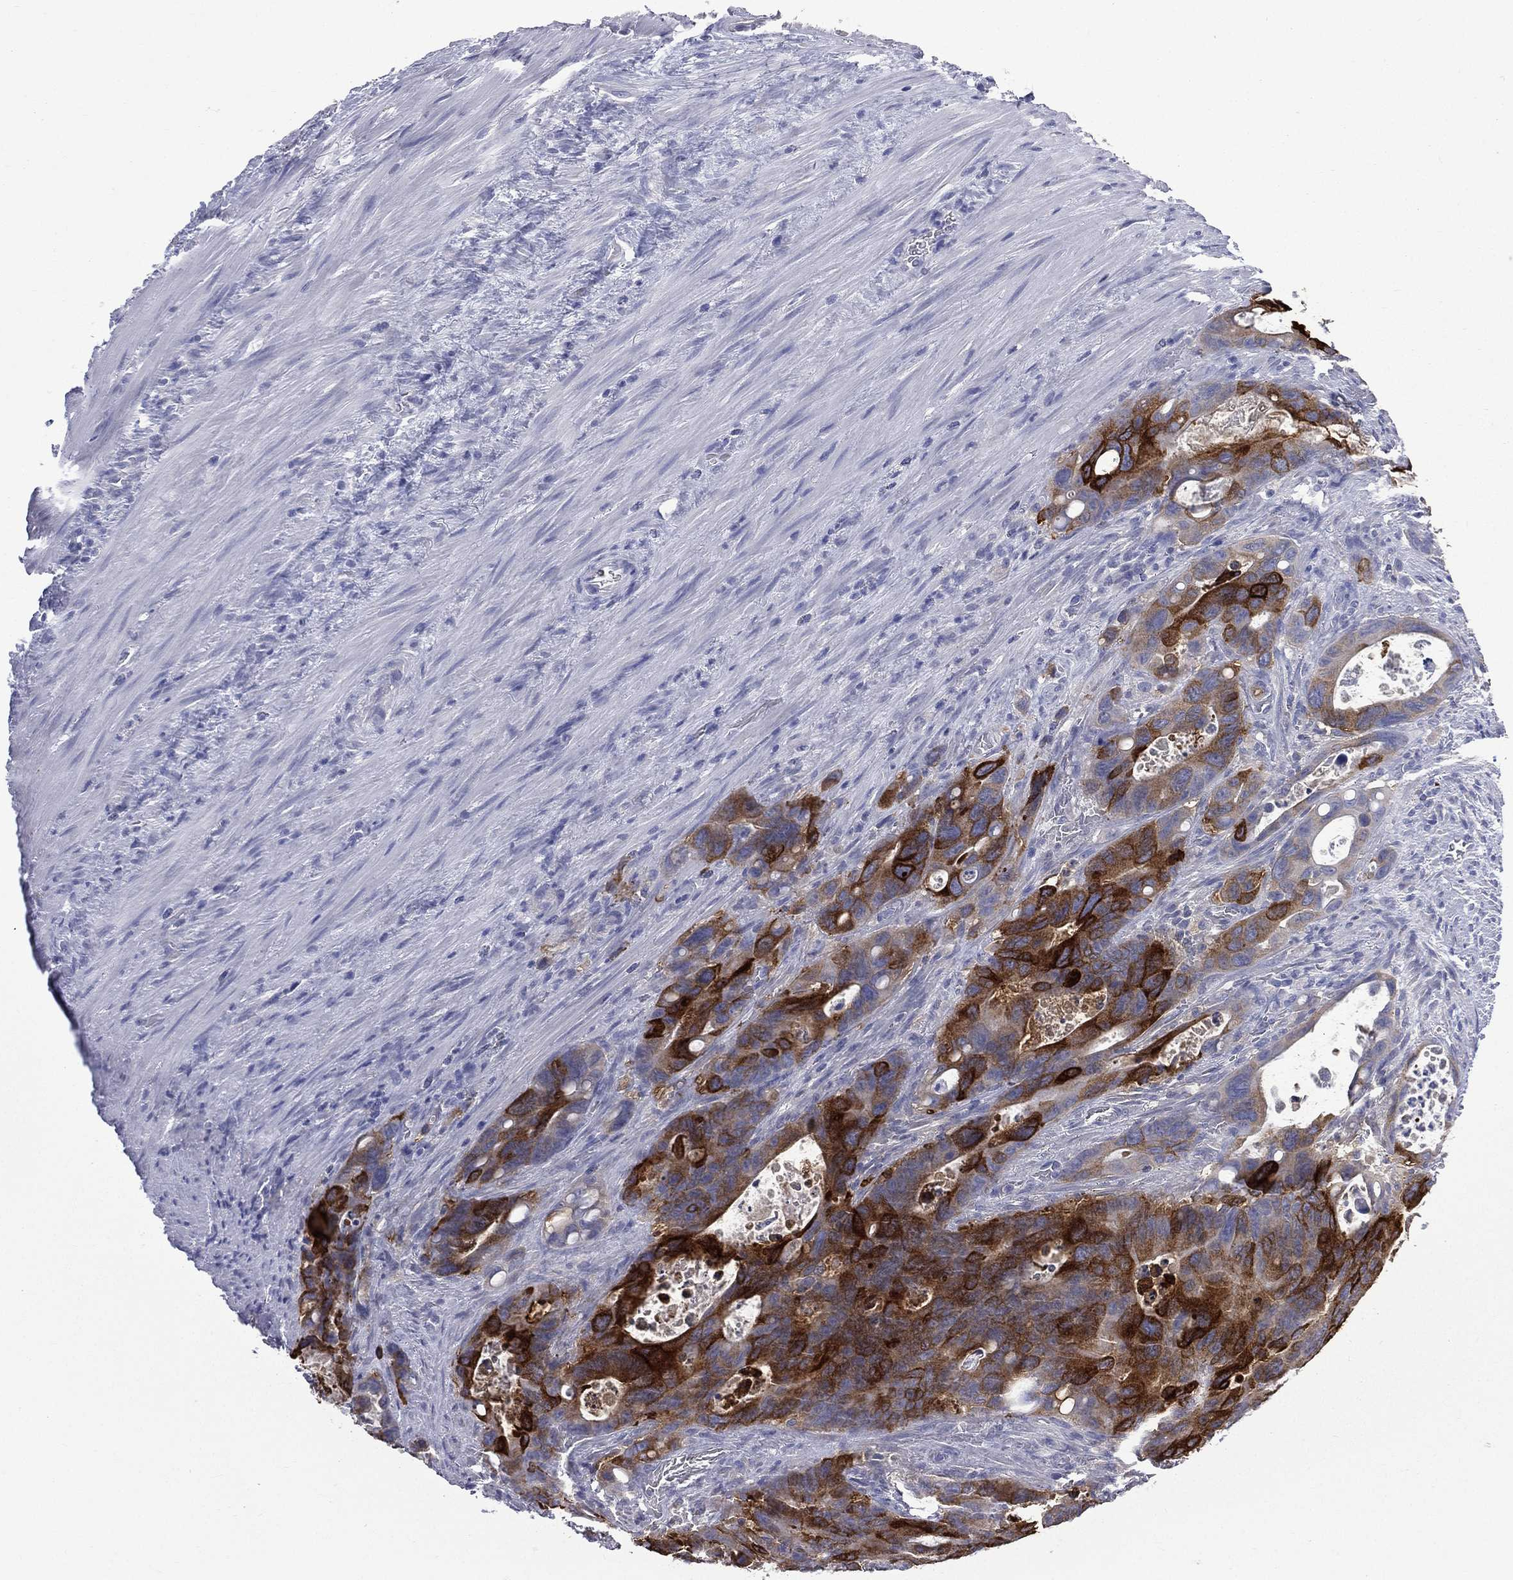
{"staining": {"intensity": "strong", "quantity": "25%-75%", "location": "cytoplasmic/membranous"}, "tissue": "colorectal cancer", "cell_type": "Tumor cells", "image_type": "cancer", "snomed": [{"axis": "morphology", "description": "Adenocarcinoma, NOS"}, {"axis": "topography", "description": "Rectum"}], "caption": "A high-resolution photomicrograph shows immunohistochemistry (IHC) staining of colorectal cancer (adenocarcinoma), which reveals strong cytoplasmic/membranous positivity in approximately 25%-75% of tumor cells.", "gene": "CES2", "patient": {"sex": "male", "age": 64}}